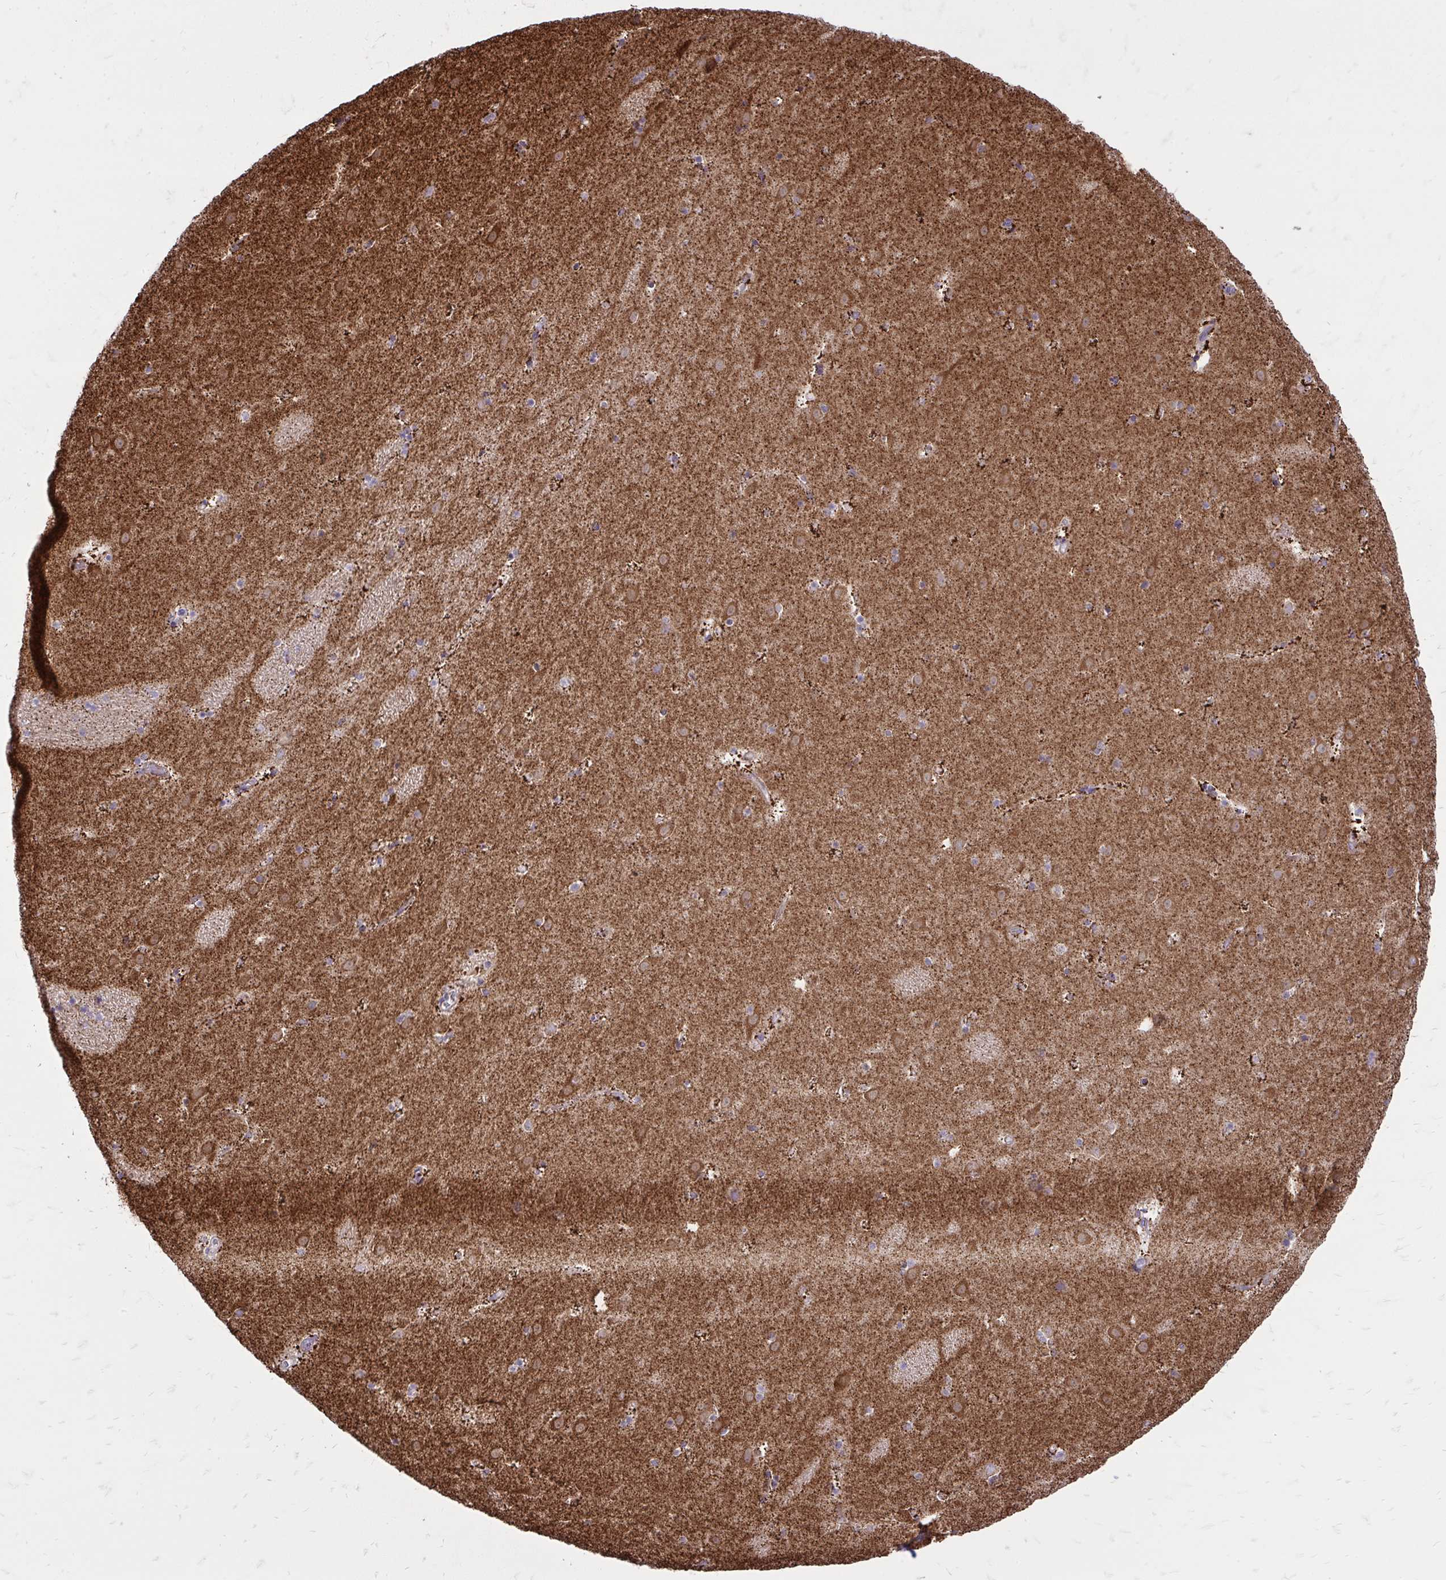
{"staining": {"intensity": "moderate", "quantity": "<25%", "location": "cytoplasmic/membranous"}, "tissue": "caudate", "cell_type": "Glial cells", "image_type": "normal", "snomed": [{"axis": "morphology", "description": "Normal tissue, NOS"}, {"axis": "topography", "description": "Lateral ventricle wall"}], "caption": "Protein positivity by IHC demonstrates moderate cytoplasmic/membranous staining in approximately <25% of glial cells in unremarkable caudate. Immunohistochemistry (ihc) stains the protein in brown and the nuclei are stained blue.", "gene": "SPTBN2", "patient": {"sex": "male", "age": 37}}